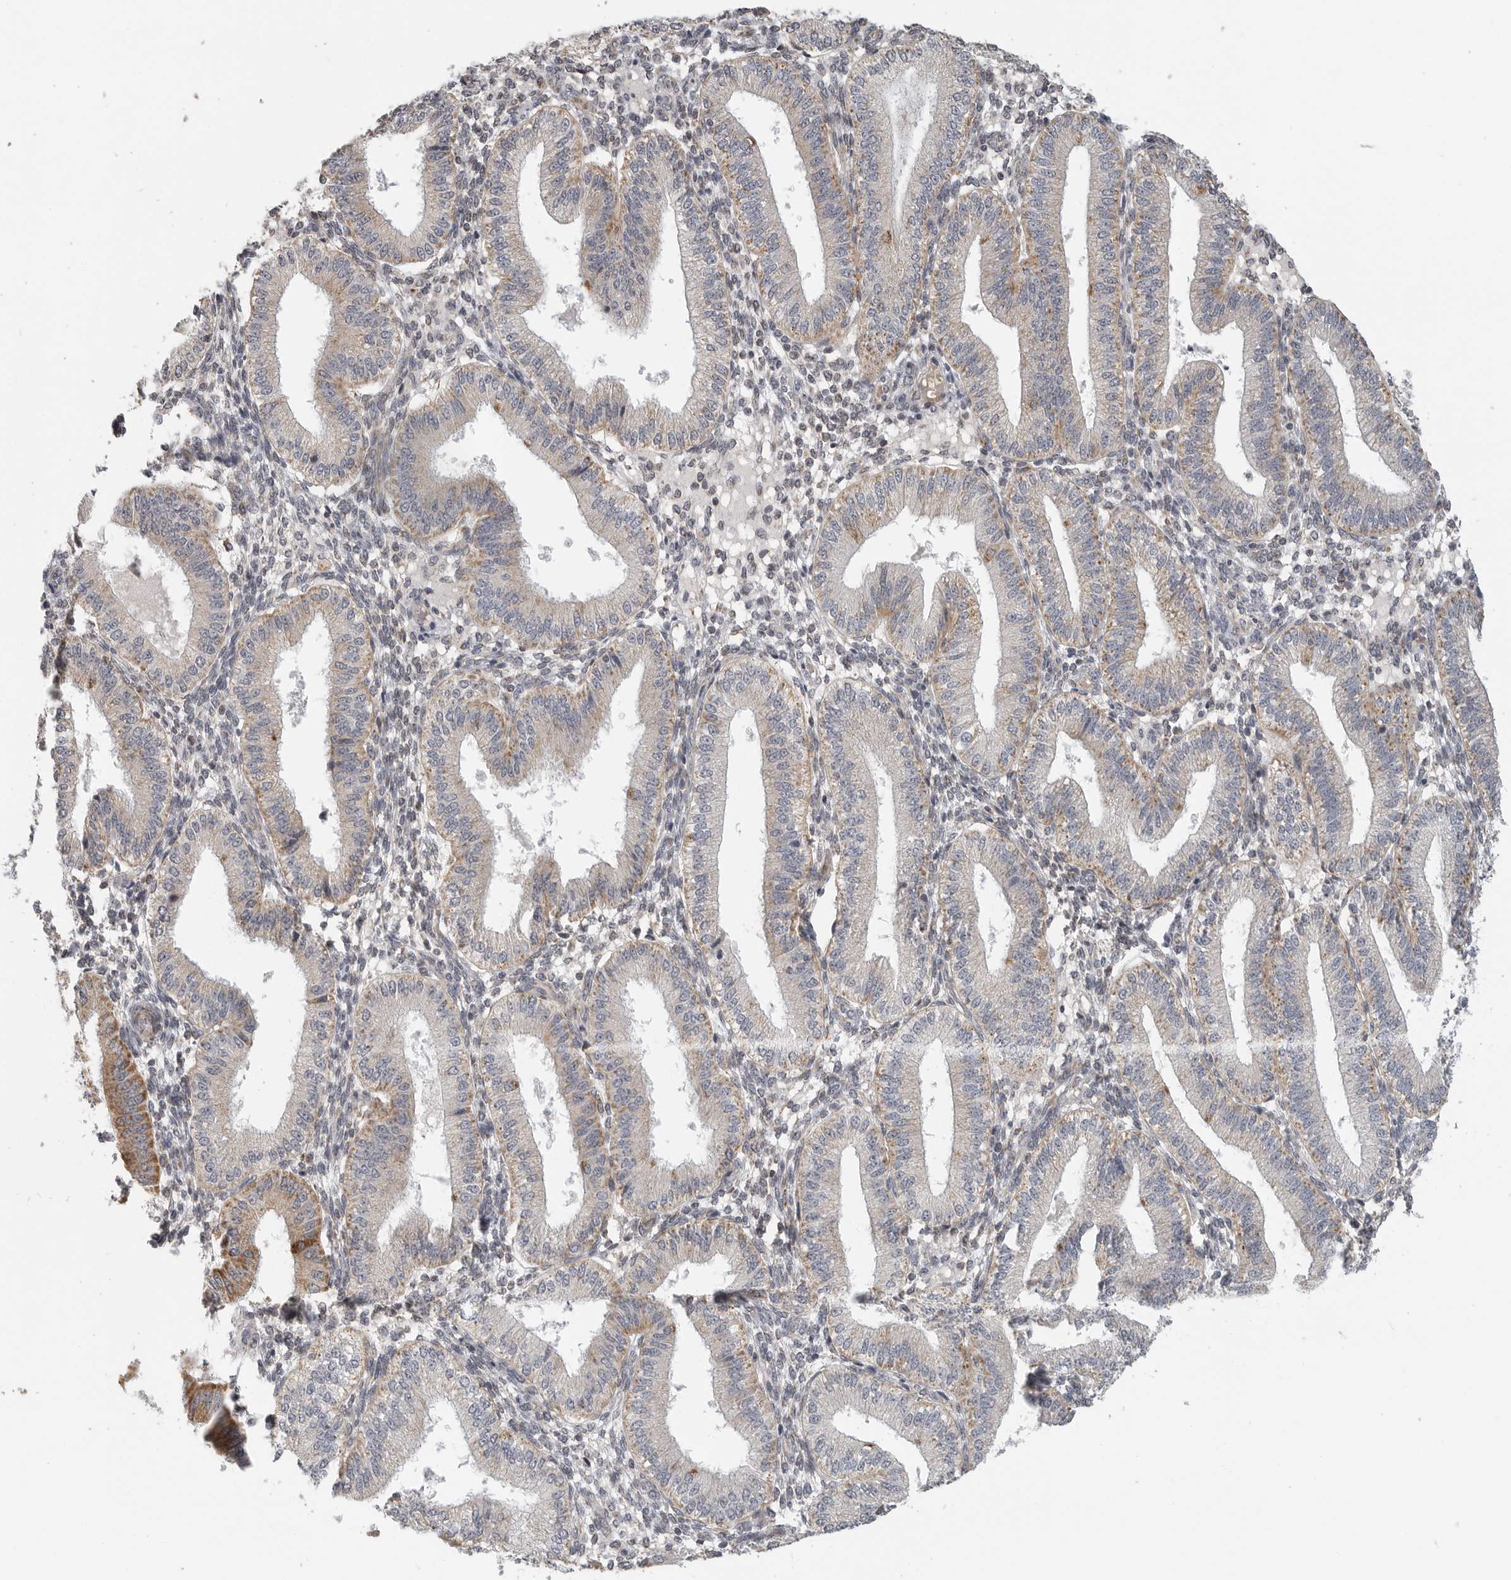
{"staining": {"intensity": "weak", "quantity": "<25%", "location": "cytoplasmic/membranous"}, "tissue": "endometrium", "cell_type": "Cells in endometrial stroma", "image_type": "normal", "snomed": [{"axis": "morphology", "description": "Normal tissue, NOS"}, {"axis": "topography", "description": "Endometrium"}], "caption": "Cells in endometrial stroma show no significant protein positivity in normal endometrium. (Brightfield microscopy of DAB immunohistochemistry at high magnification).", "gene": "RXFP3", "patient": {"sex": "female", "age": 39}}